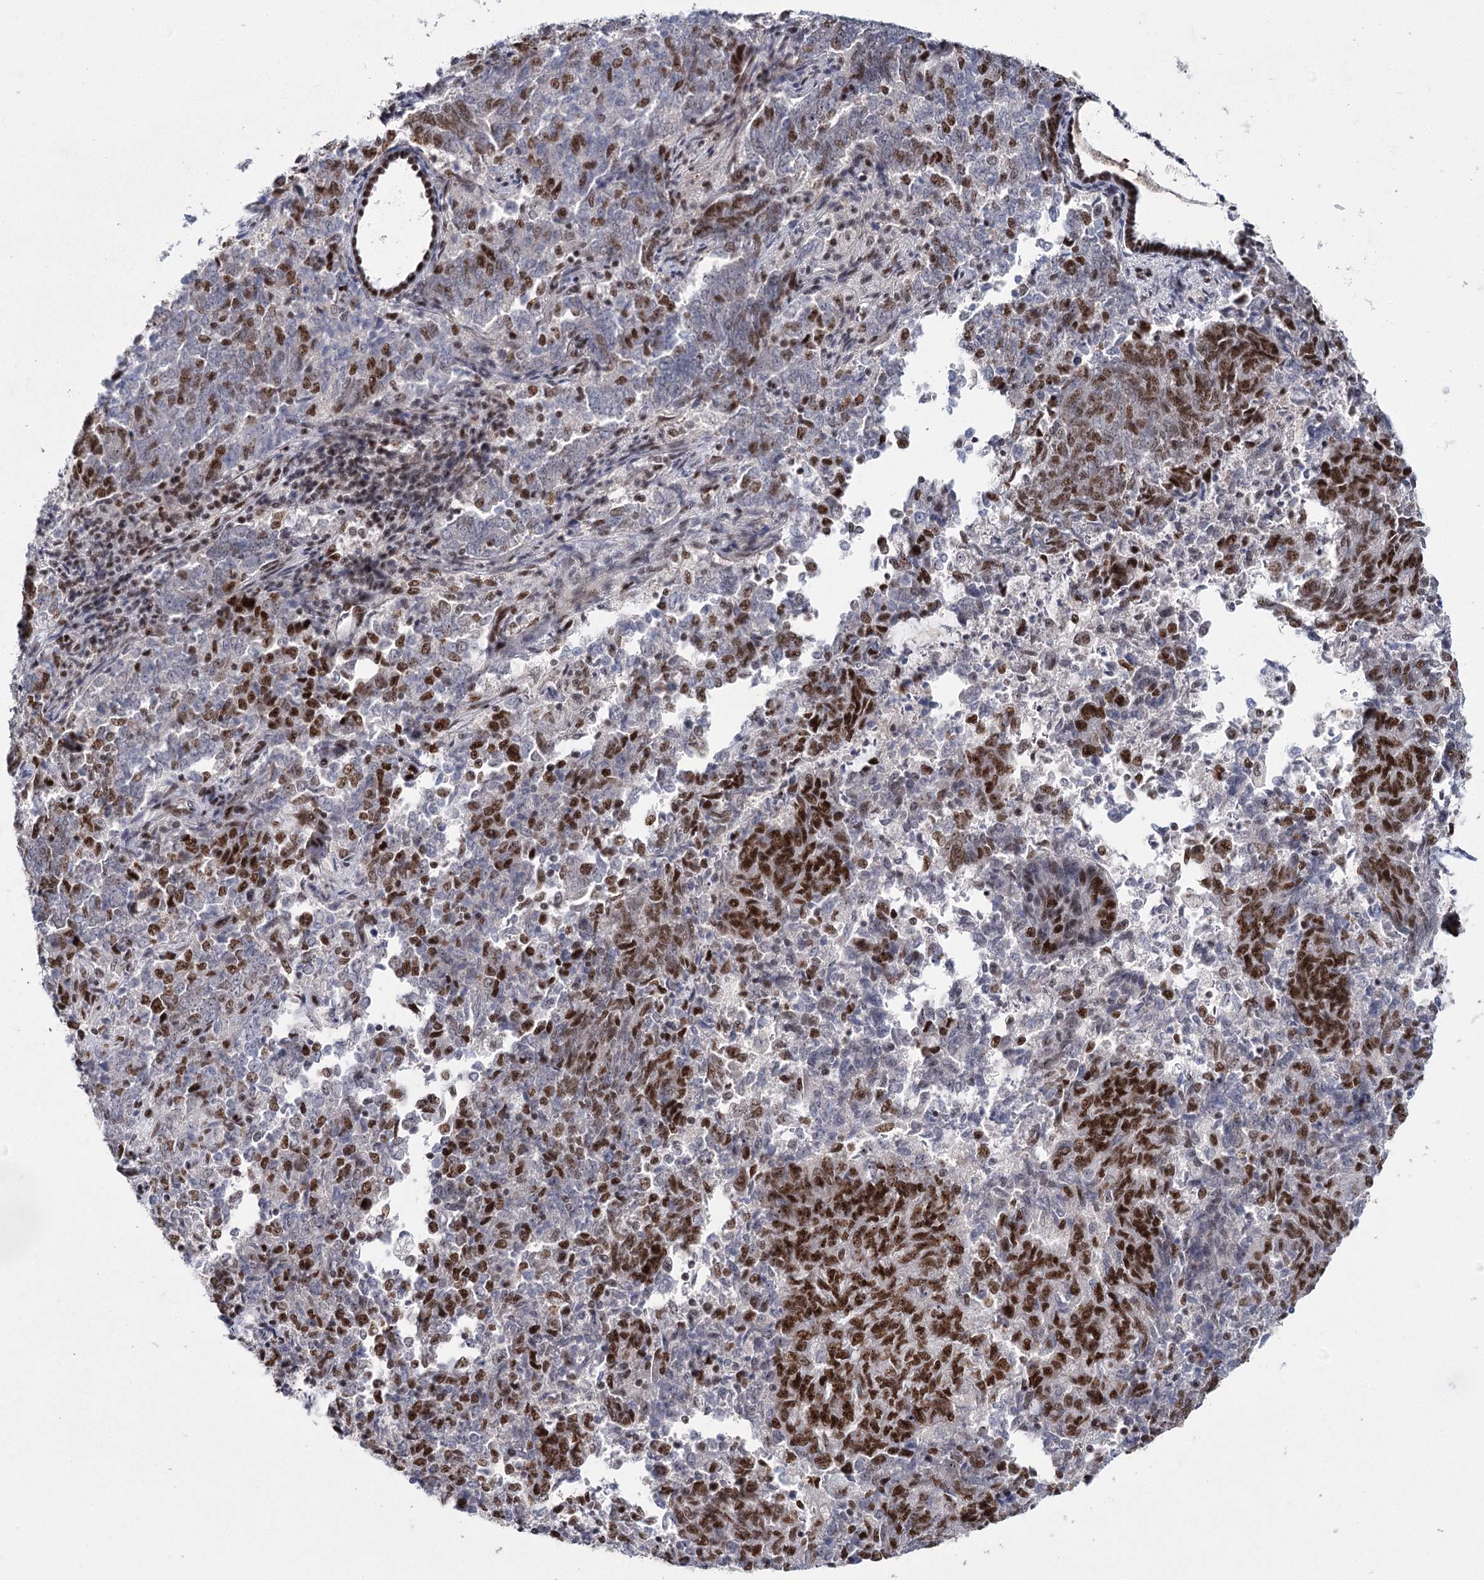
{"staining": {"intensity": "strong", "quantity": ">75%", "location": "nuclear"}, "tissue": "endometrial cancer", "cell_type": "Tumor cells", "image_type": "cancer", "snomed": [{"axis": "morphology", "description": "Adenocarcinoma, NOS"}, {"axis": "topography", "description": "Endometrium"}], "caption": "Protein analysis of endometrial cancer (adenocarcinoma) tissue shows strong nuclear staining in approximately >75% of tumor cells. (DAB = brown stain, brightfield microscopy at high magnification).", "gene": "SCAF8", "patient": {"sex": "female", "age": 80}}